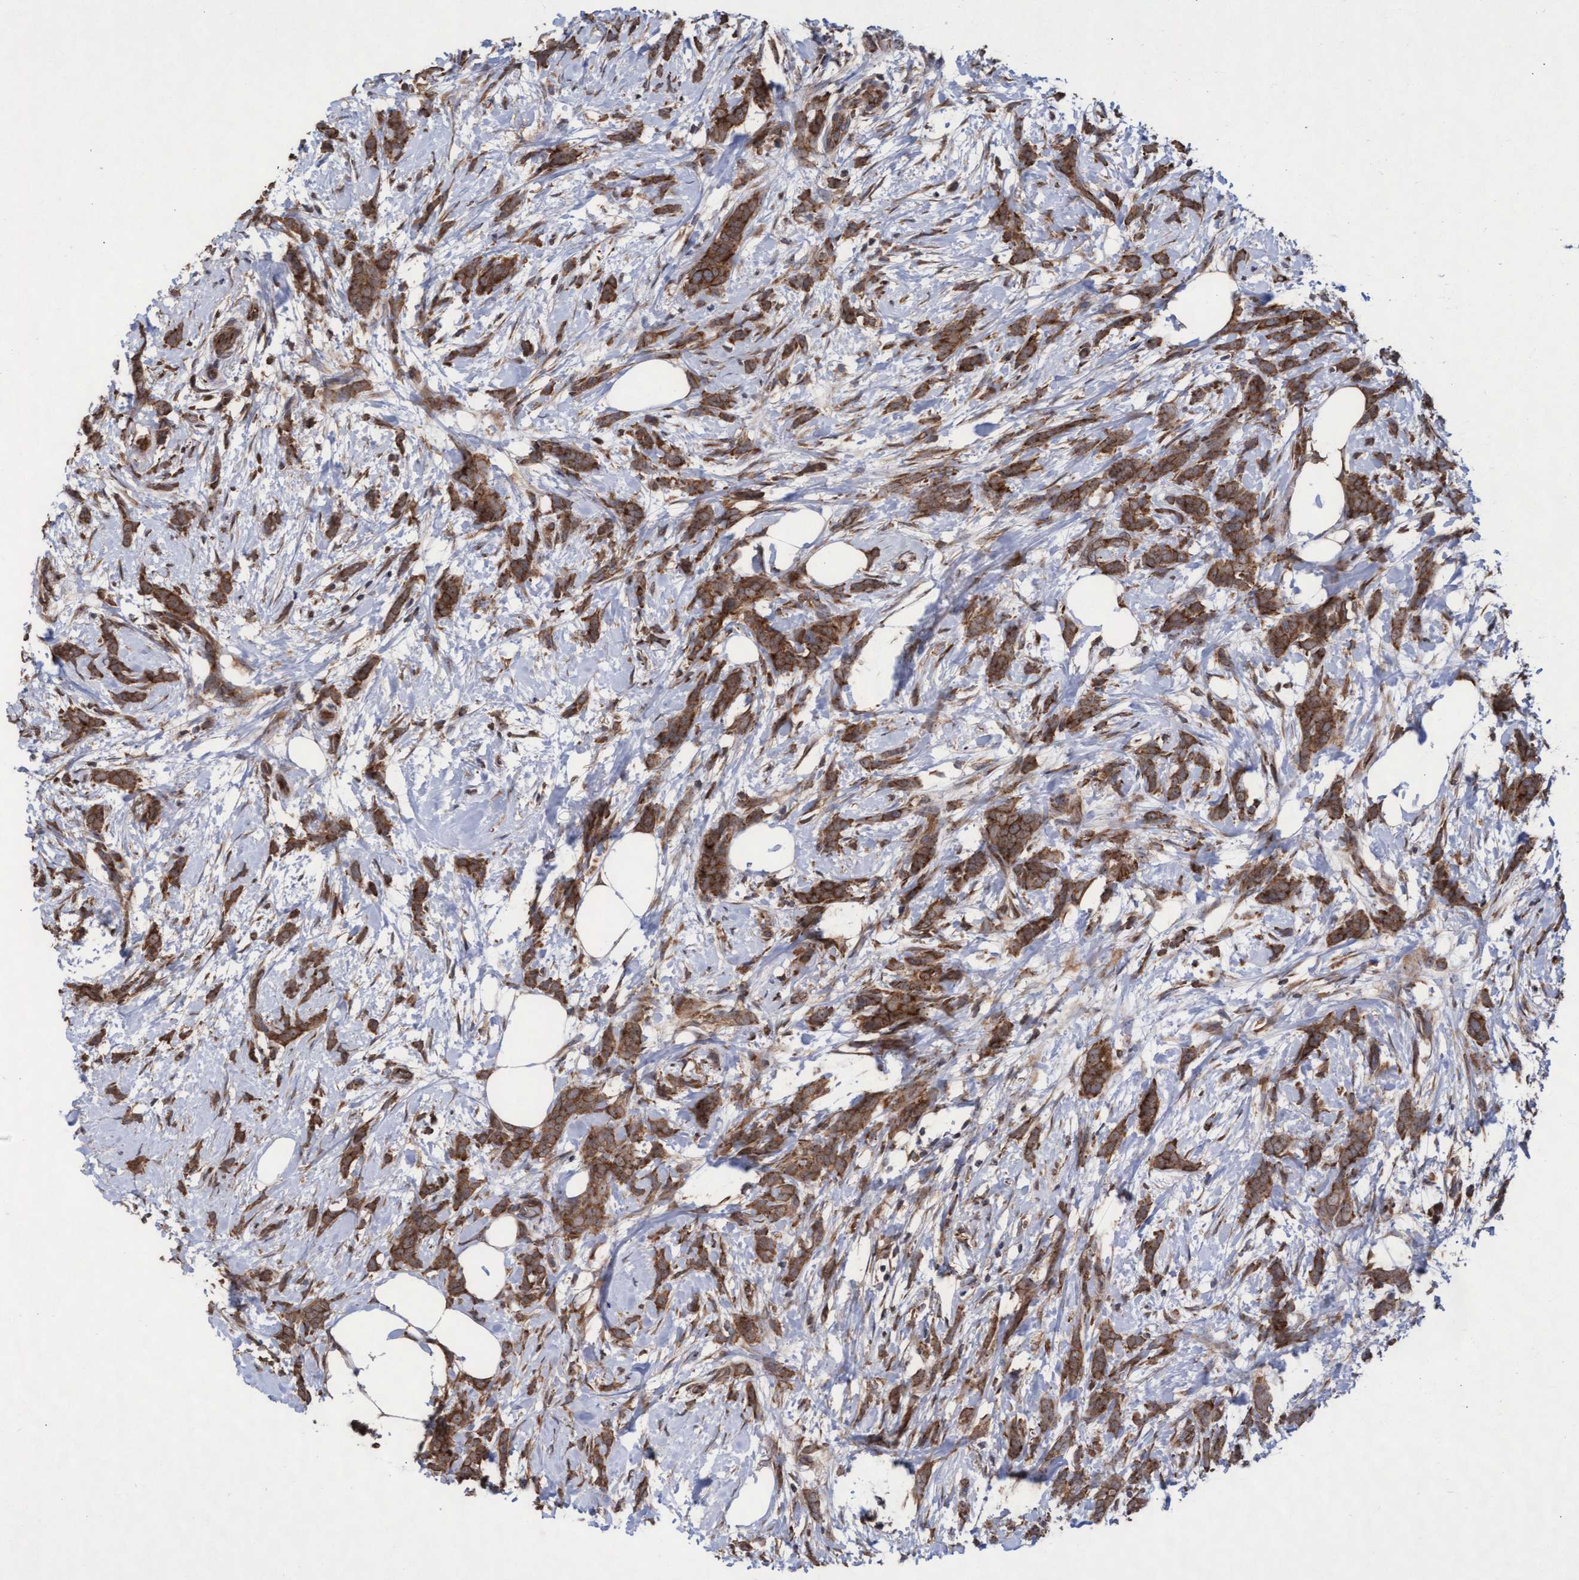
{"staining": {"intensity": "strong", "quantity": ">75%", "location": "cytoplasmic/membranous"}, "tissue": "breast cancer", "cell_type": "Tumor cells", "image_type": "cancer", "snomed": [{"axis": "morphology", "description": "Lobular carcinoma, in situ"}, {"axis": "morphology", "description": "Lobular carcinoma"}, {"axis": "topography", "description": "Breast"}], "caption": "DAB (3,3'-diaminobenzidine) immunohistochemical staining of breast cancer (lobular carcinoma in situ) reveals strong cytoplasmic/membranous protein expression in approximately >75% of tumor cells. The protein is shown in brown color, while the nuclei are stained blue.", "gene": "ABCF2", "patient": {"sex": "female", "age": 41}}